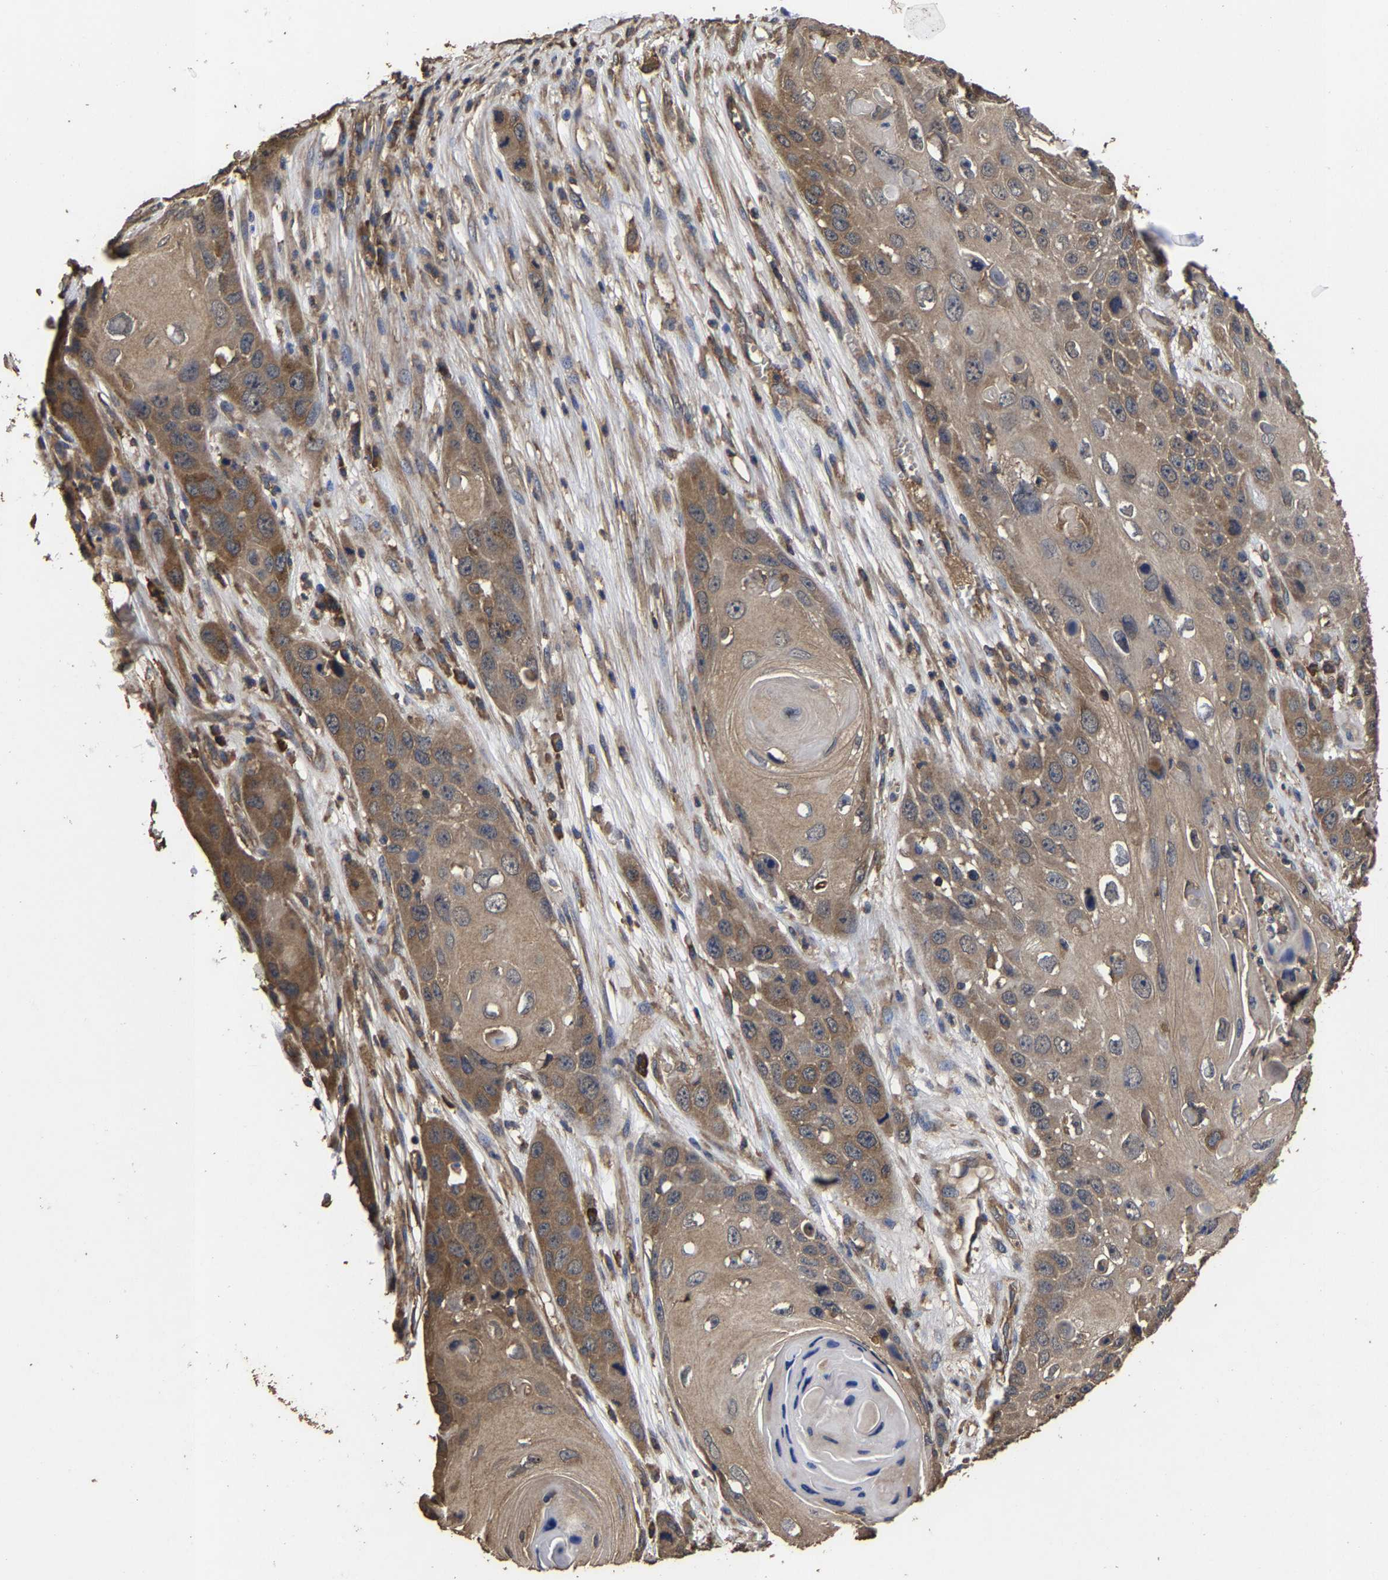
{"staining": {"intensity": "moderate", "quantity": ">75%", "location": "cytoplasmic/membranous"}, "tissue": "skin cancer", "cell_type": "Tumor cells", "image_type": "cancer", "snomed": [{"axis": "morphology", "description": "Squamous cell carcinoma, NOS"}, {"axis": "topography", "description": "Skin"}], "caption": "Skin cancer stained with a protein marker displays moderate staining in tumor cells.", "gene": "ITCH", "patient": {"sex": "male", "age": 55}}